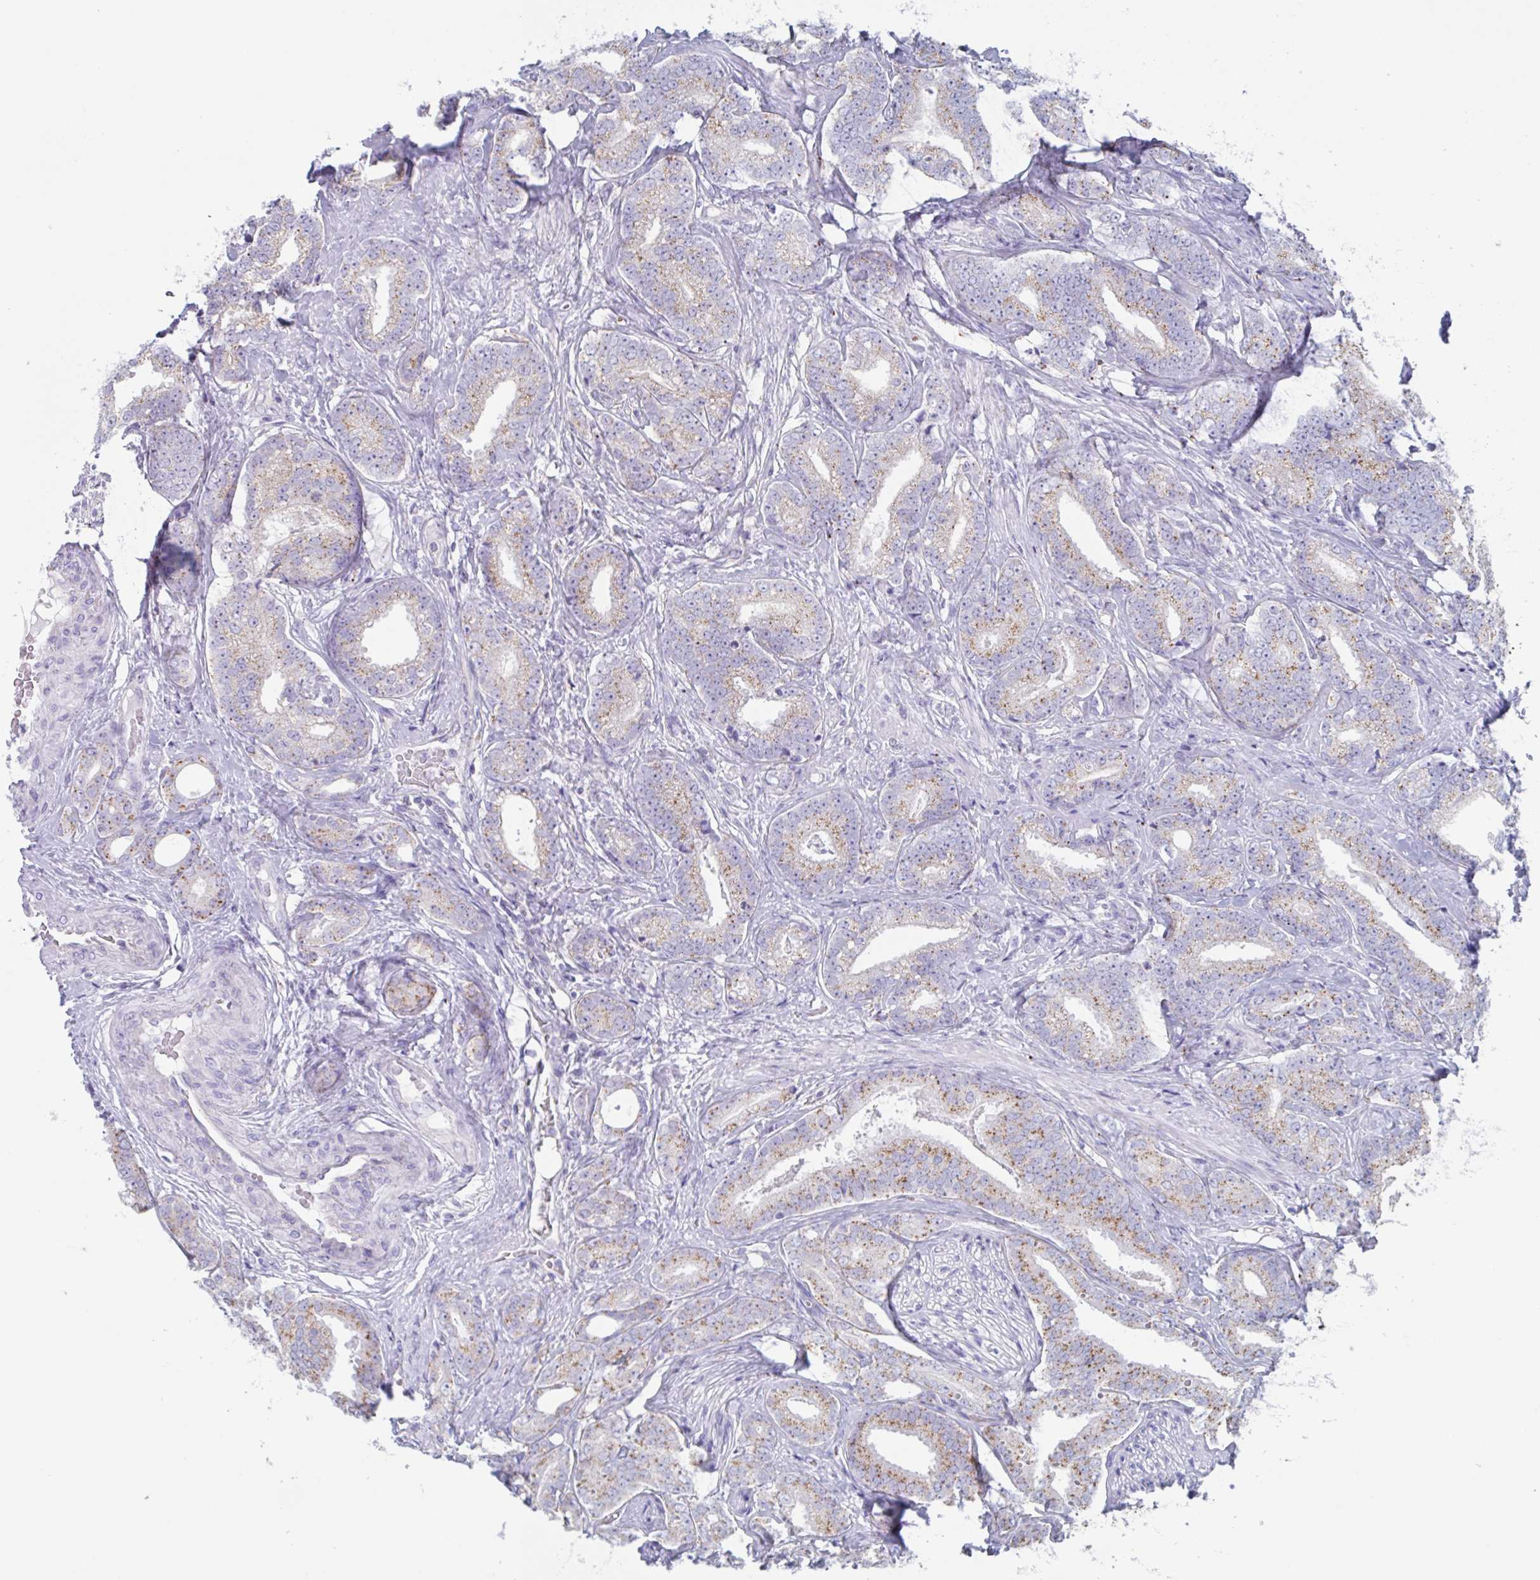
{"staining": {"intensity": "moderate", "quantity": ">75%", "location": "cytoplasmic/membranous"}, "tissue": "prostate cancer", "cell_type": "Tumor cells", "image_type": "cancer", "snomed": [{"axis": "morphology", "description": "Adenocarcinoma, Low grade"}, {"axis": "topography", "description": "Prostate"}], "caption": "Prostate cancer (adenocarcinoma (low-grade)) tissue displays moderate cytoplasmic/membranous positivity in about >75% of tumor cells Using DAB (brown) and hematoxylin (blue) stains, captured at high magnification using brightfield microscopy.", "gene": "CHMP5", "patient": {"sex": "male", "age": 63}}